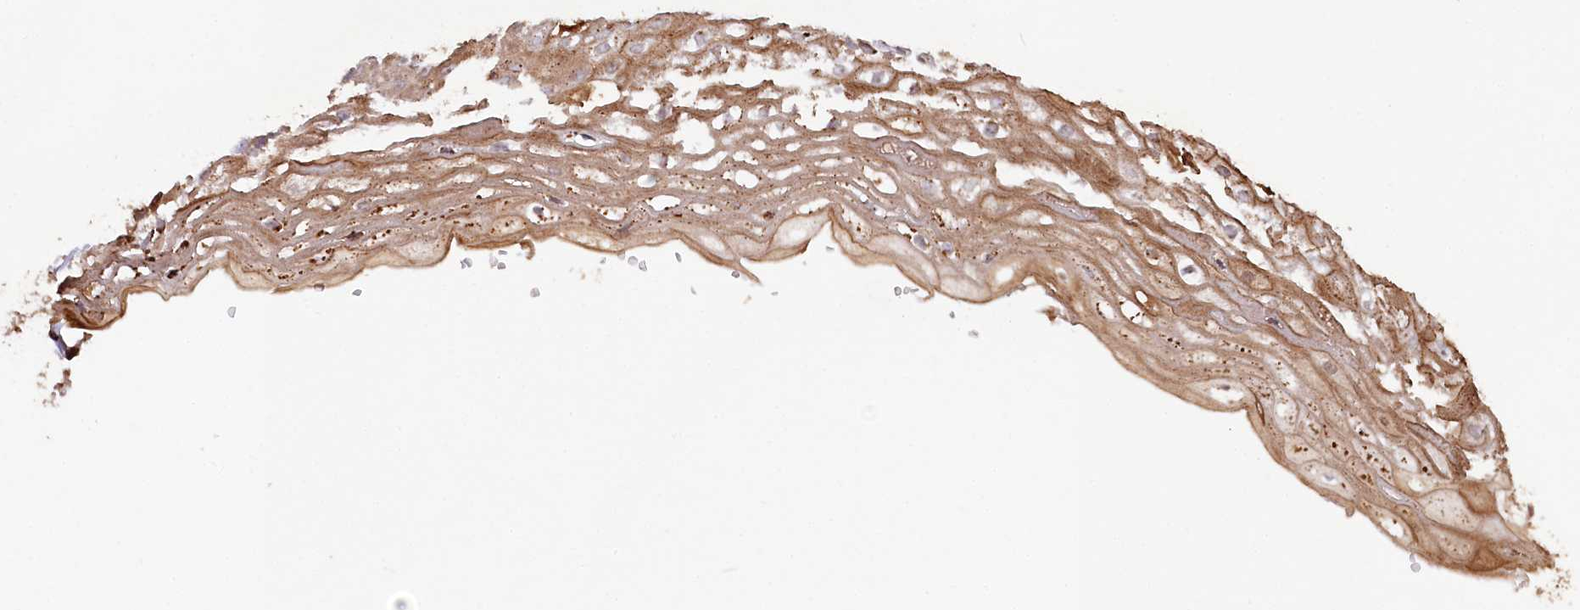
{"staining": {"intensity": "moderate", "quantity": "<25%", "location": "cytoplasmic/membranous"}, "tissue": "oral mucosa", "cell_type": "Squamous epithelial cells", "image_type": "normal", "snomed": [{"axis": "morphology", "description": "Normal tissue, NOS"}, {"axis": "topography", "description": "Oral tissue"}], "caption": "DAB immunohistochemical staining of benign oral mucosa demonstrates moderate cytoplasmic/membranous protein staining in approximately <25% of squamous epithelial cells. Using DAB (3,3'-diaminobenzidine) (brown) and hematoxylin (blue) stains, captured at high magnification using brightfield microscopy.", "gene": "PPP1R21", "patient": {"sex": "female", "age": 76}}